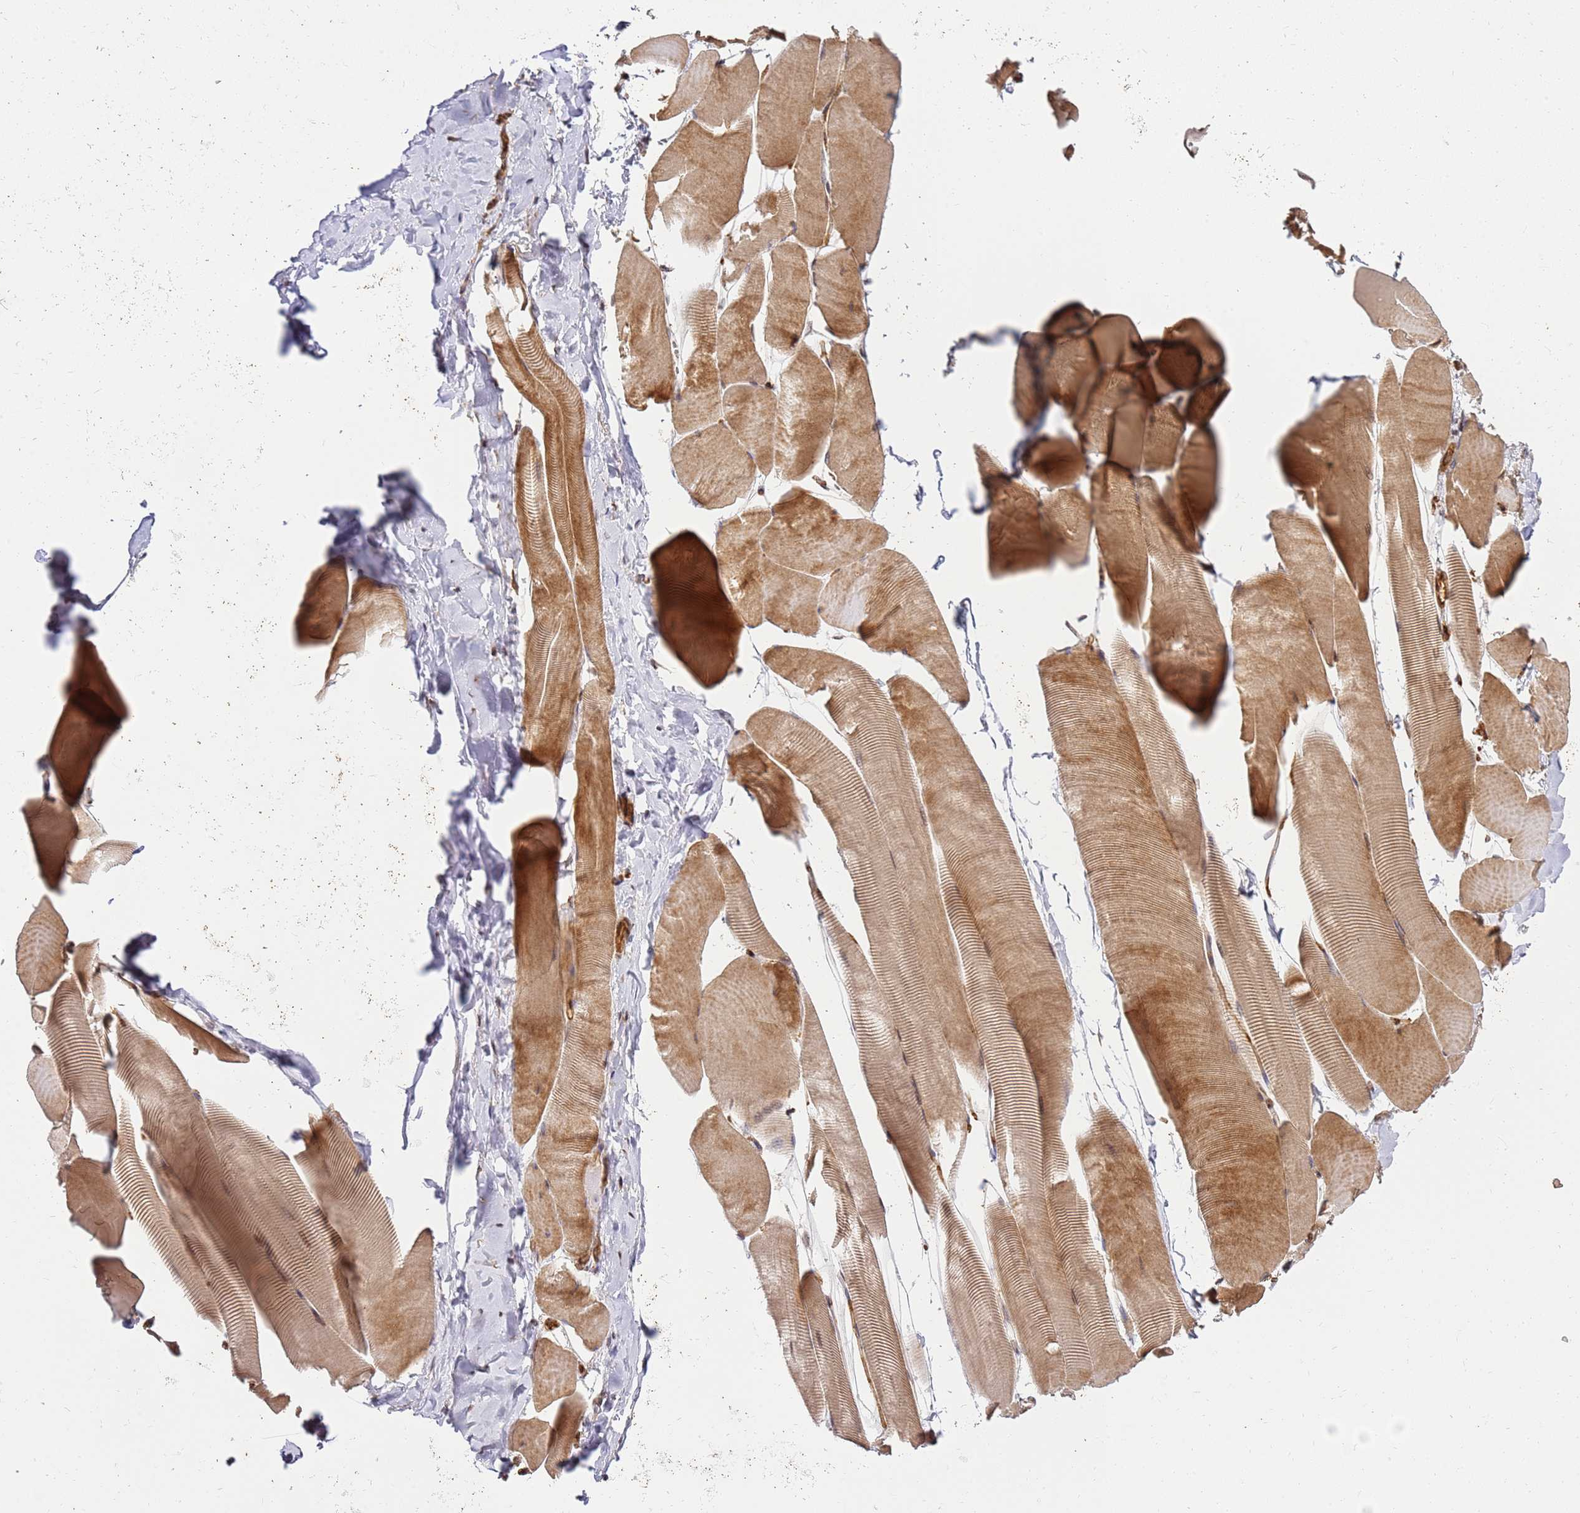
{"staining": {"intensity": "strong", "quantity": "<25%", "location": "cytoplasmic/membranous"}, "tissue": "skeletal muscle", "cell_type": "Myocytes", "image_type": "normal", "snomed": [{"axis": "morphology", "description": "Normal tissue, NOS"}, {"axis": "topography", "description": "Skeletal muscle"}], "caption": "Brown immunohistochemical staining in normal skeletal muscle shows strong cytoplasmic/membranous expression in approximately <25% of myocytes.", "gene": "ST18", "patient": {"sex": "male", "age": 25}}